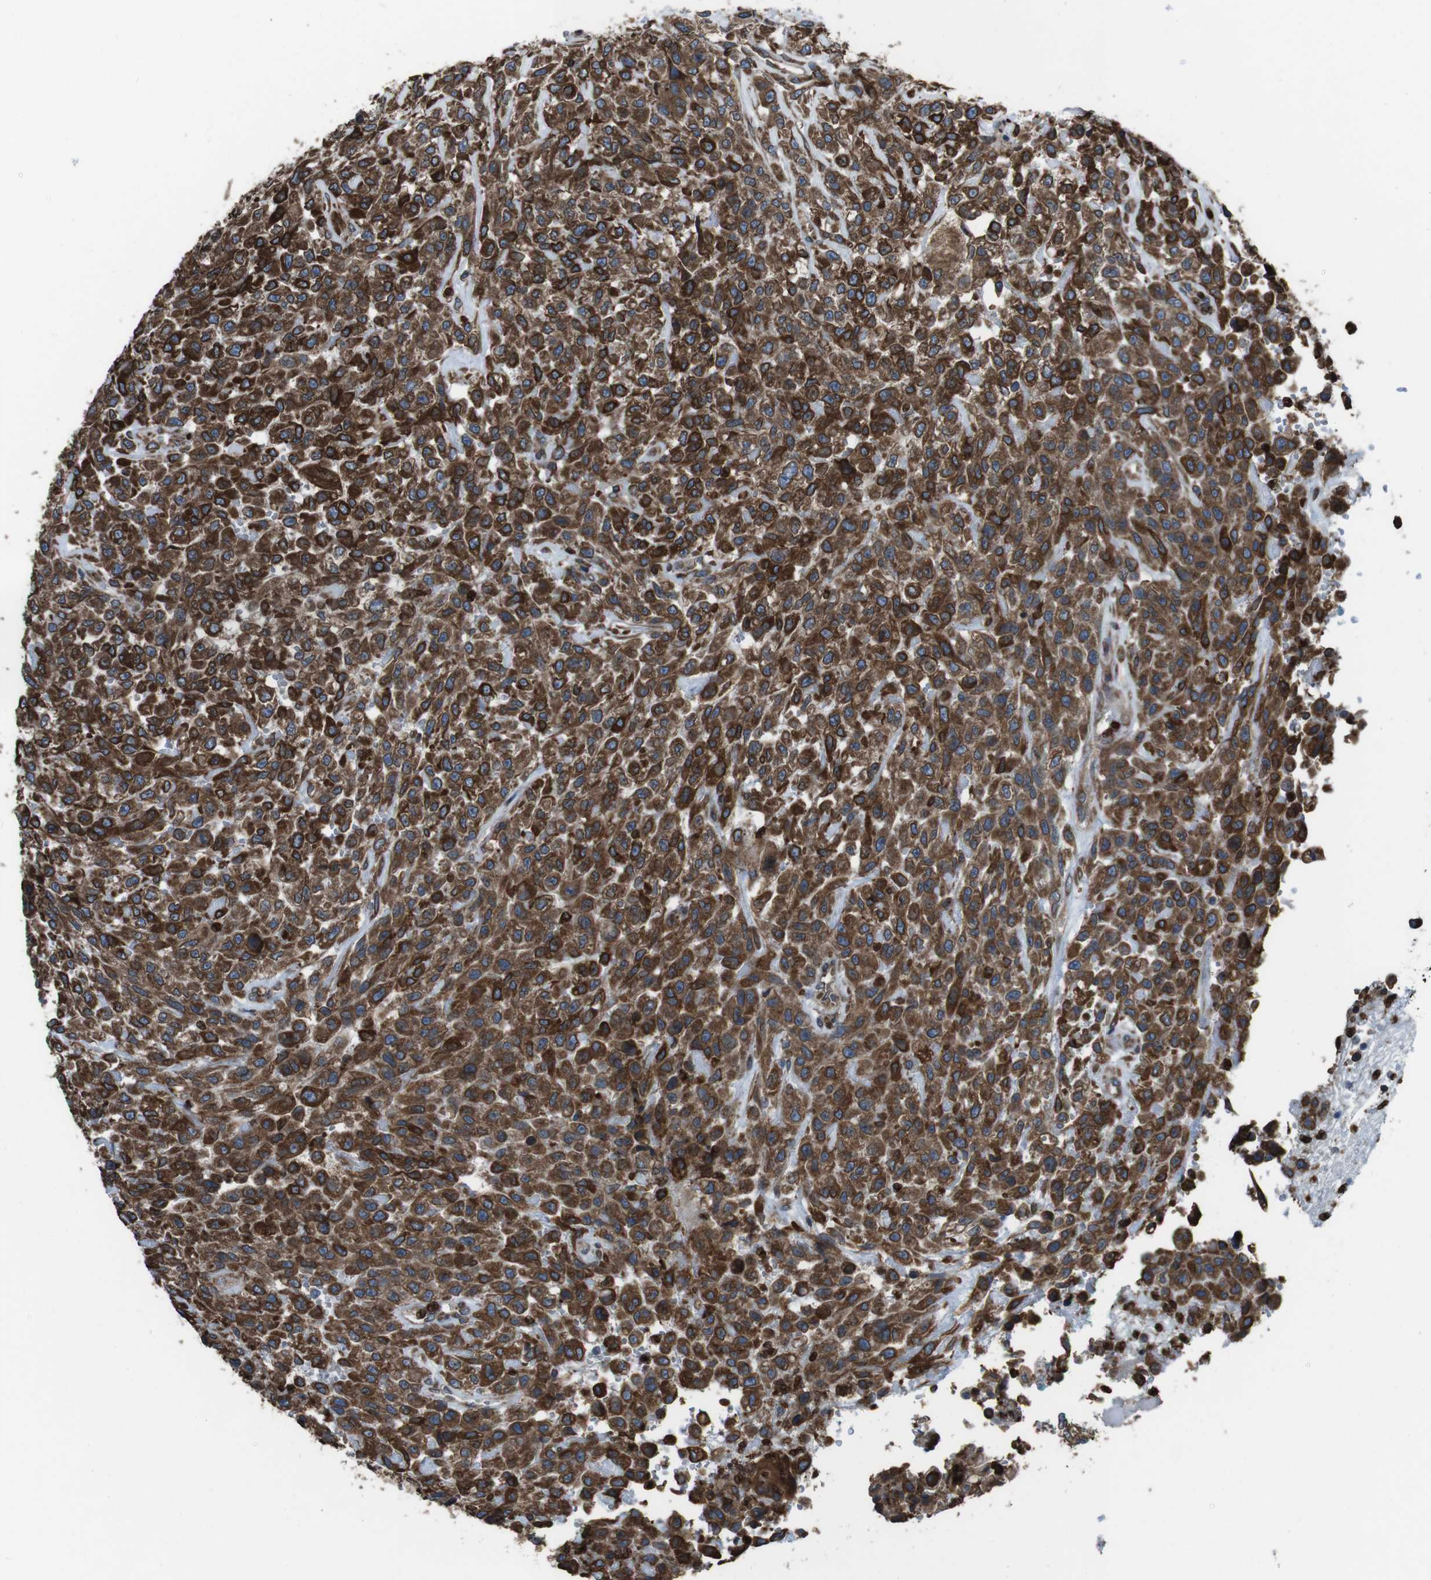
{"staining": {"intensity": "strong", "quantity": ">75%", "location": "cytoplasmic/membranous"}, "tissue": "urothelial cancer", "cell_type": "Tumor cells", "image_type": "cancer", "snomed": [{"axis": "morphology", "description": "Urothelial carcinoma, High grade"}, {"axis": "topography", "description": "Urinary bladder"}], "caption": "Immunohistochemical staining of urothelial carcinoma (high-grade) exhibits high levels of strong cytoplasmic/membranous positivity in approximately >75% of tumor cells.", "gene": "APMAP", "patient": {"sex": "male", "age": 46}}